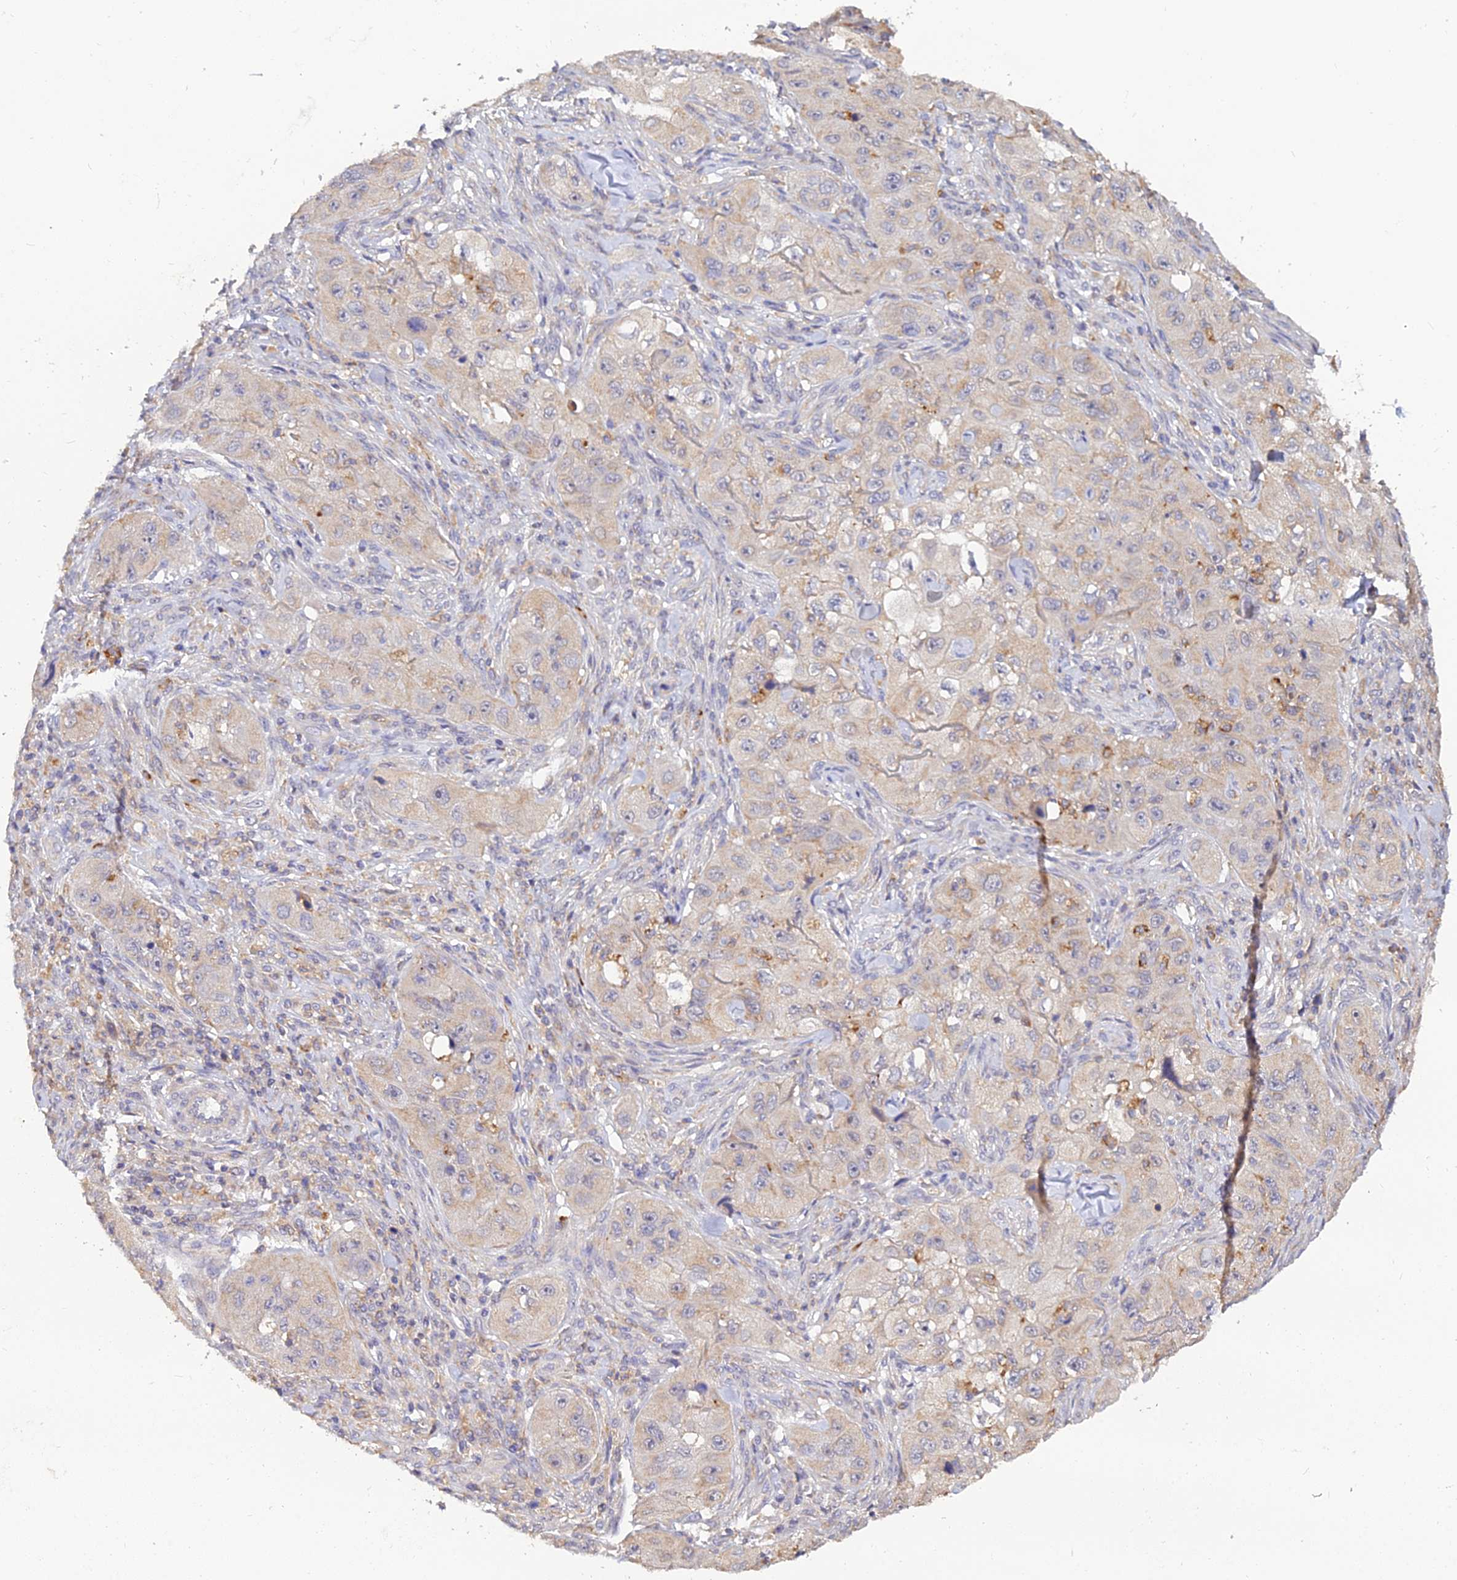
{"staining": {"intensity": "weak", "quantity": "25%-75%", "location": "cytoplasmic/membranous"}, "tissue": "skin cancer", "cell_type": "Tumor cells", "image_type": "cancer", "snomed": [{"axis": "morphology", "description": "Squamous cell carcinoma, NOS"}, {"axis": "topography", "description": "Skin"}, {"axis": "topography", "description": "Subcutis"}], "caption": "Skin squamous cell carcinoma was stained to show a protein in brown. There is low levels of weak cytoplasmic/membranous expression in about 25%-75% of tumor cells.", "gene": "ARL8B", "patient": {"sex": "male", "age": 73}}